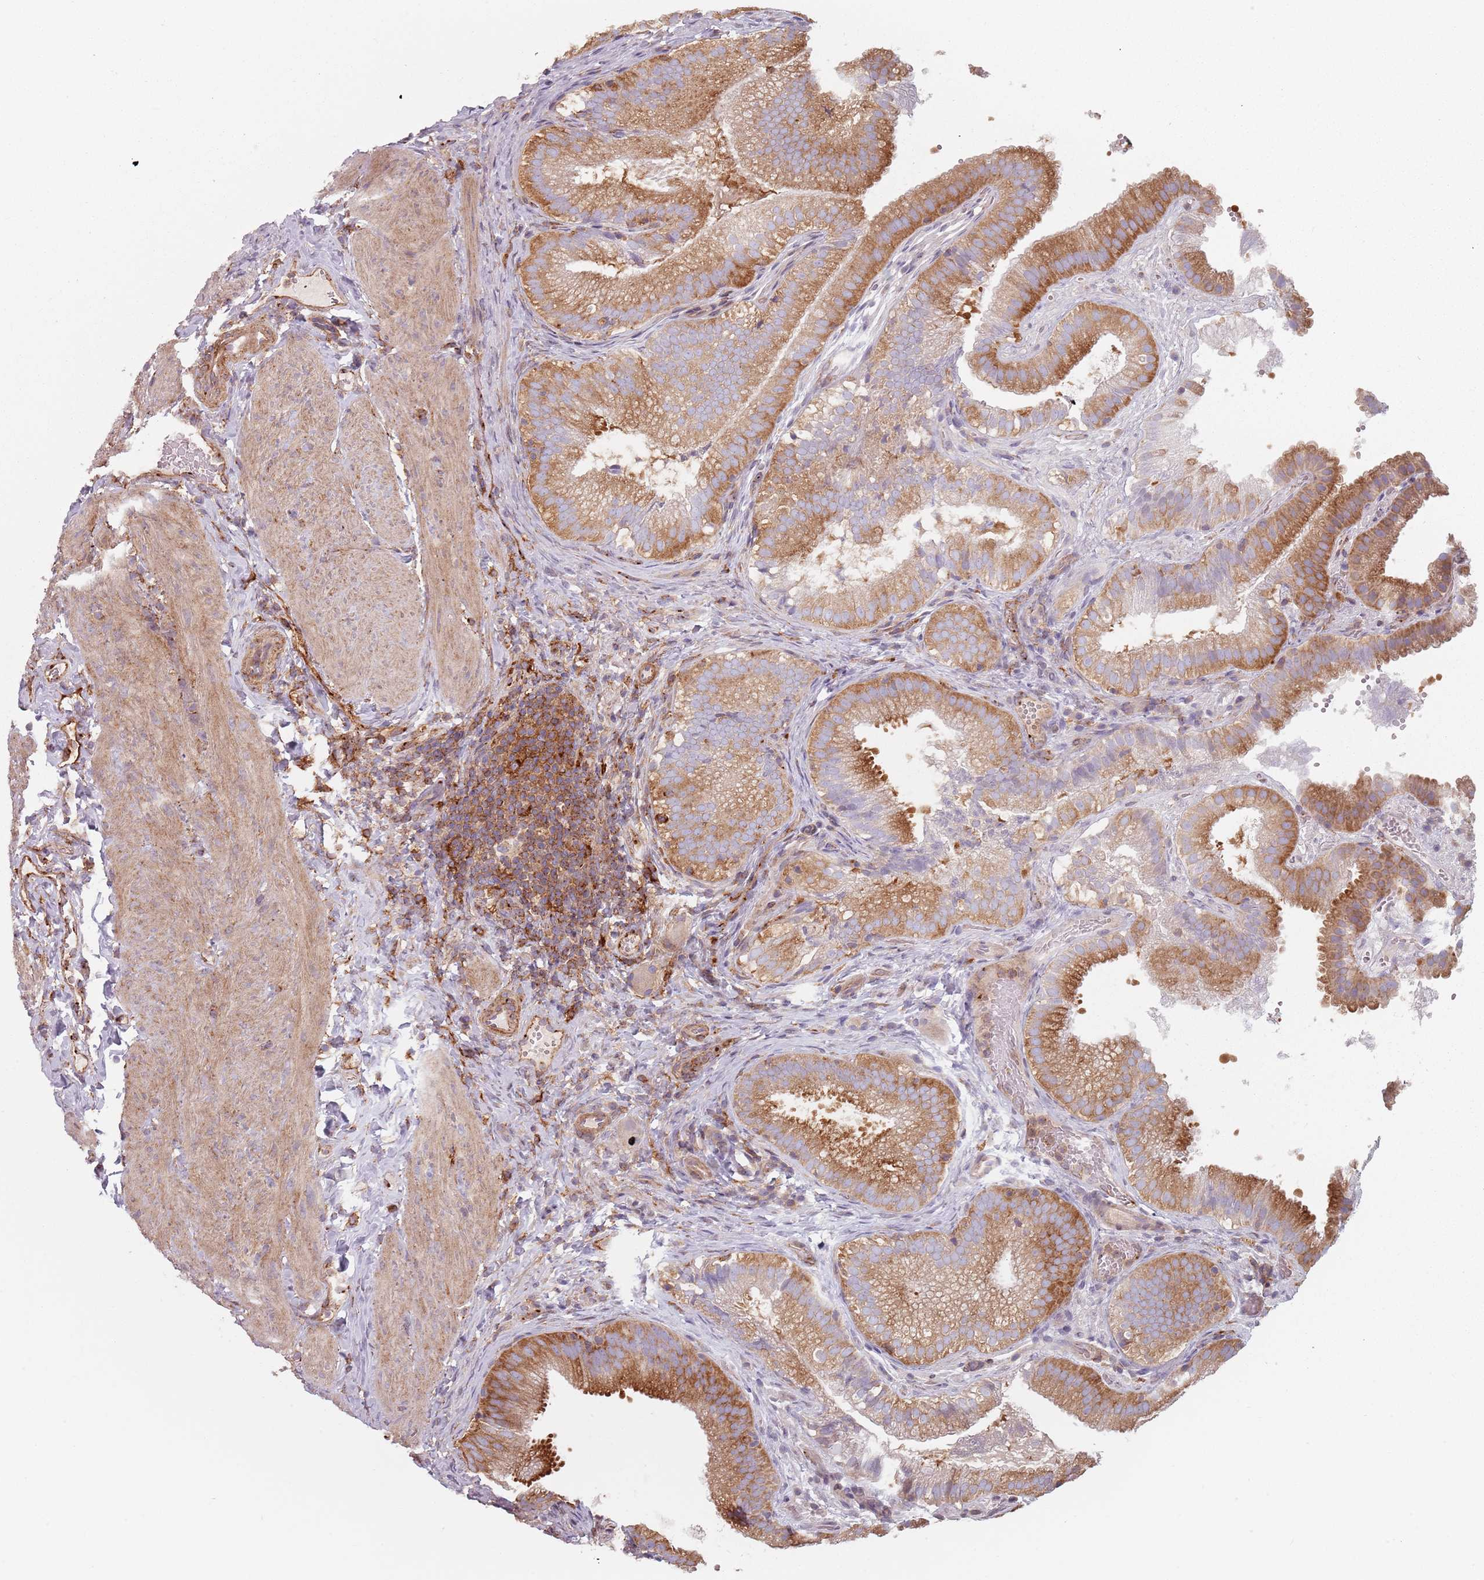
{"staining": {"intensity": "strong", "quantity": ">75%", "location": "cytoplasmic/membranous"}, "tissue": "gallbladder", "cell_type": "Glandular cells", "image_type": "normal", "snomed": [{"axis": "morphology", "description": "Normal tissue, NOS"}, {"axis": "topography", "description": "Gallbladder"}], "caption": "High-power microscopy captured an immunohistochemistry (IHC) micrograph of normal gallbladder, revealing strong cytoplasmic/membranous staining in approximately >75% of glandular cells.", "gene": "TPD52L2", "patient": {"sex": "female", "age": 30}}